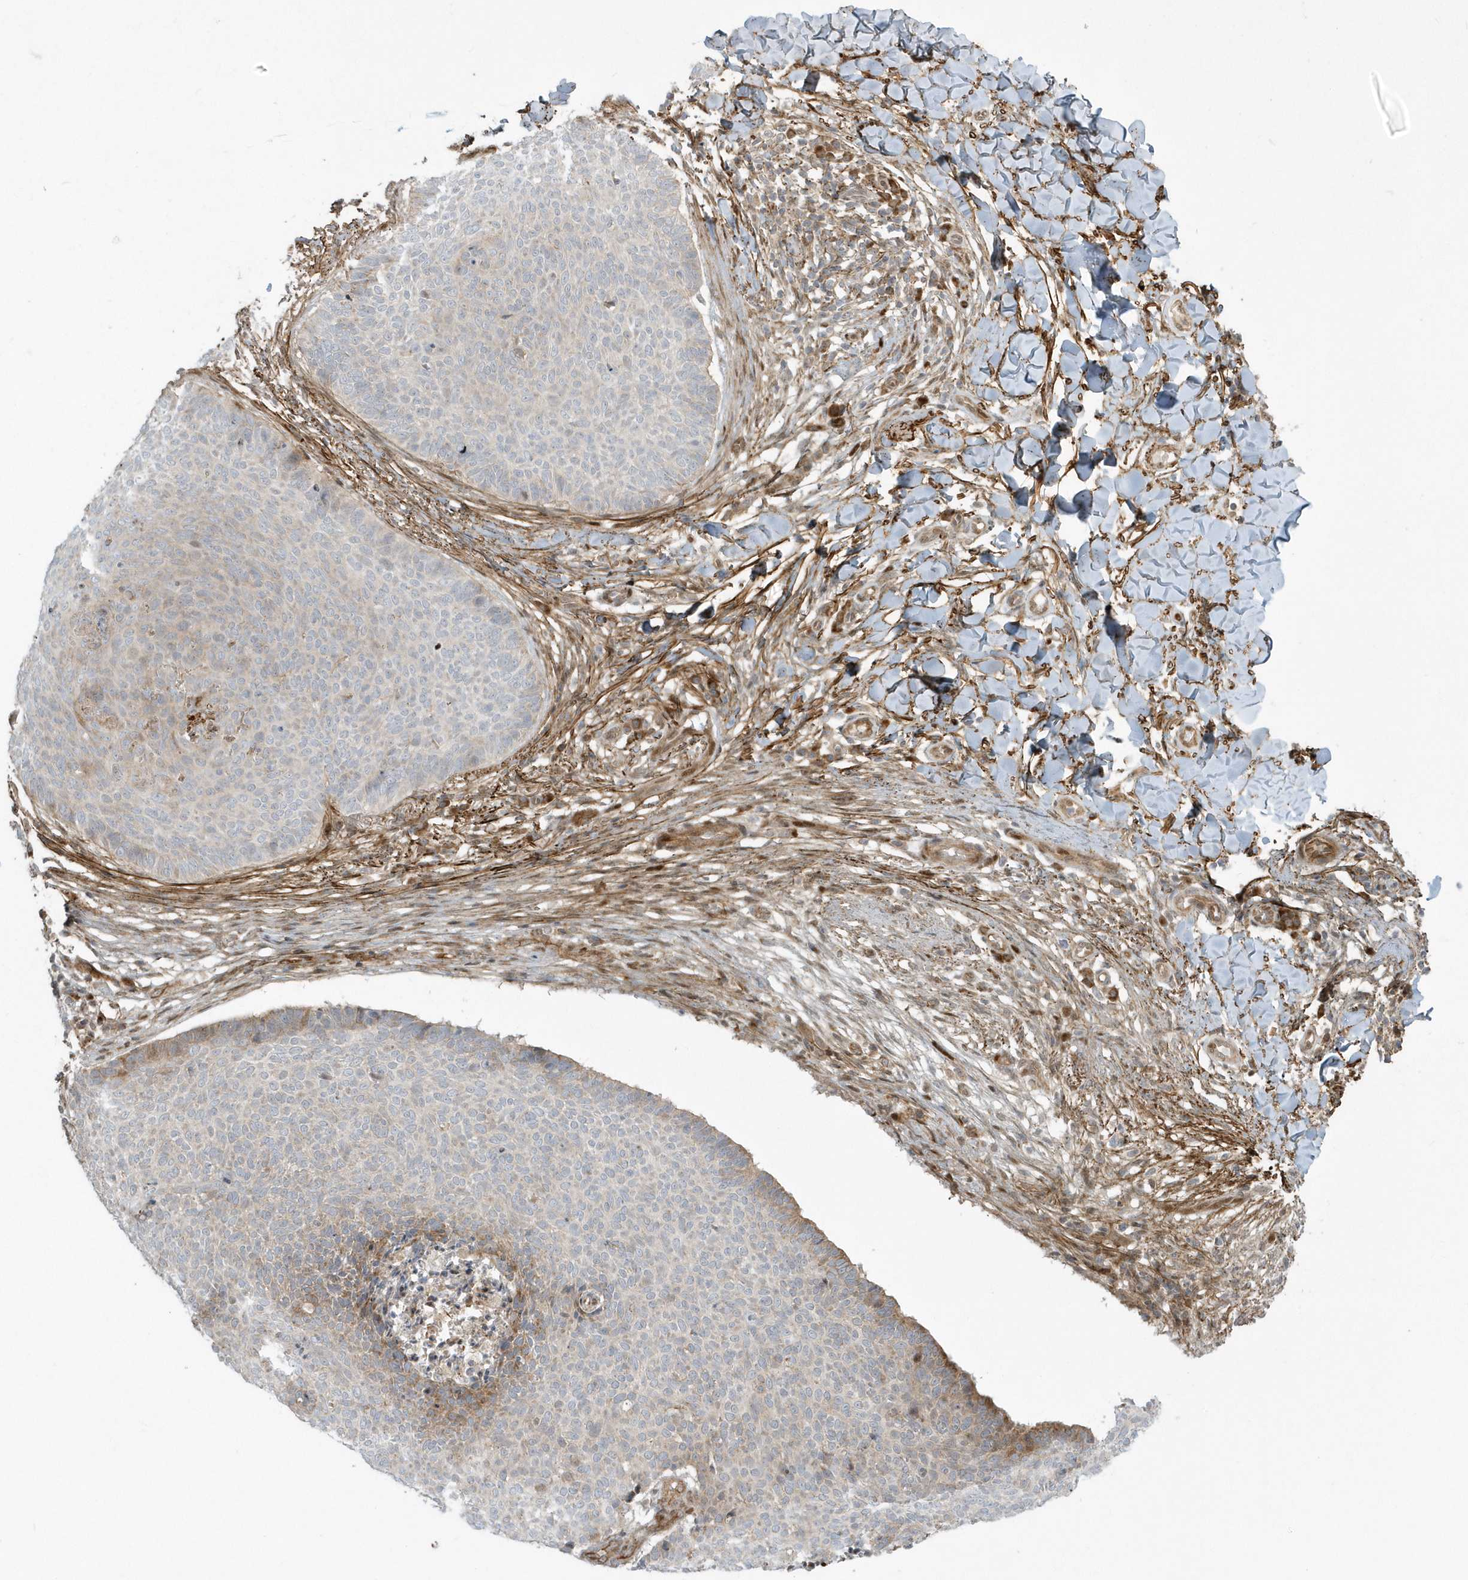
{"staining": {"intensity": "moderate", "quantity": "<25%", "location": "cytoplasmic/membranous"}, "tissue": "skin cancer", "cell_type": "Tumor cells", "image_type": "cancer", "snomed": [{"axis": "morphology", "description": "Normal tissue, NOS"}, {"axis": "morphology", "description": "Basal cell carcinoma"}, {"axis": "topography", "description": "Skin"}], "caption": "Moderate cytoplasmic/membranous protein expression is appreciated in approximately <25% of tumor cells in basal cell carcinoma (skin). (brown staining indicates protein expression, while blue staining denotes nuclei).", "gene": "MASP2", "patient": {"sex": "male", "age": 50}}